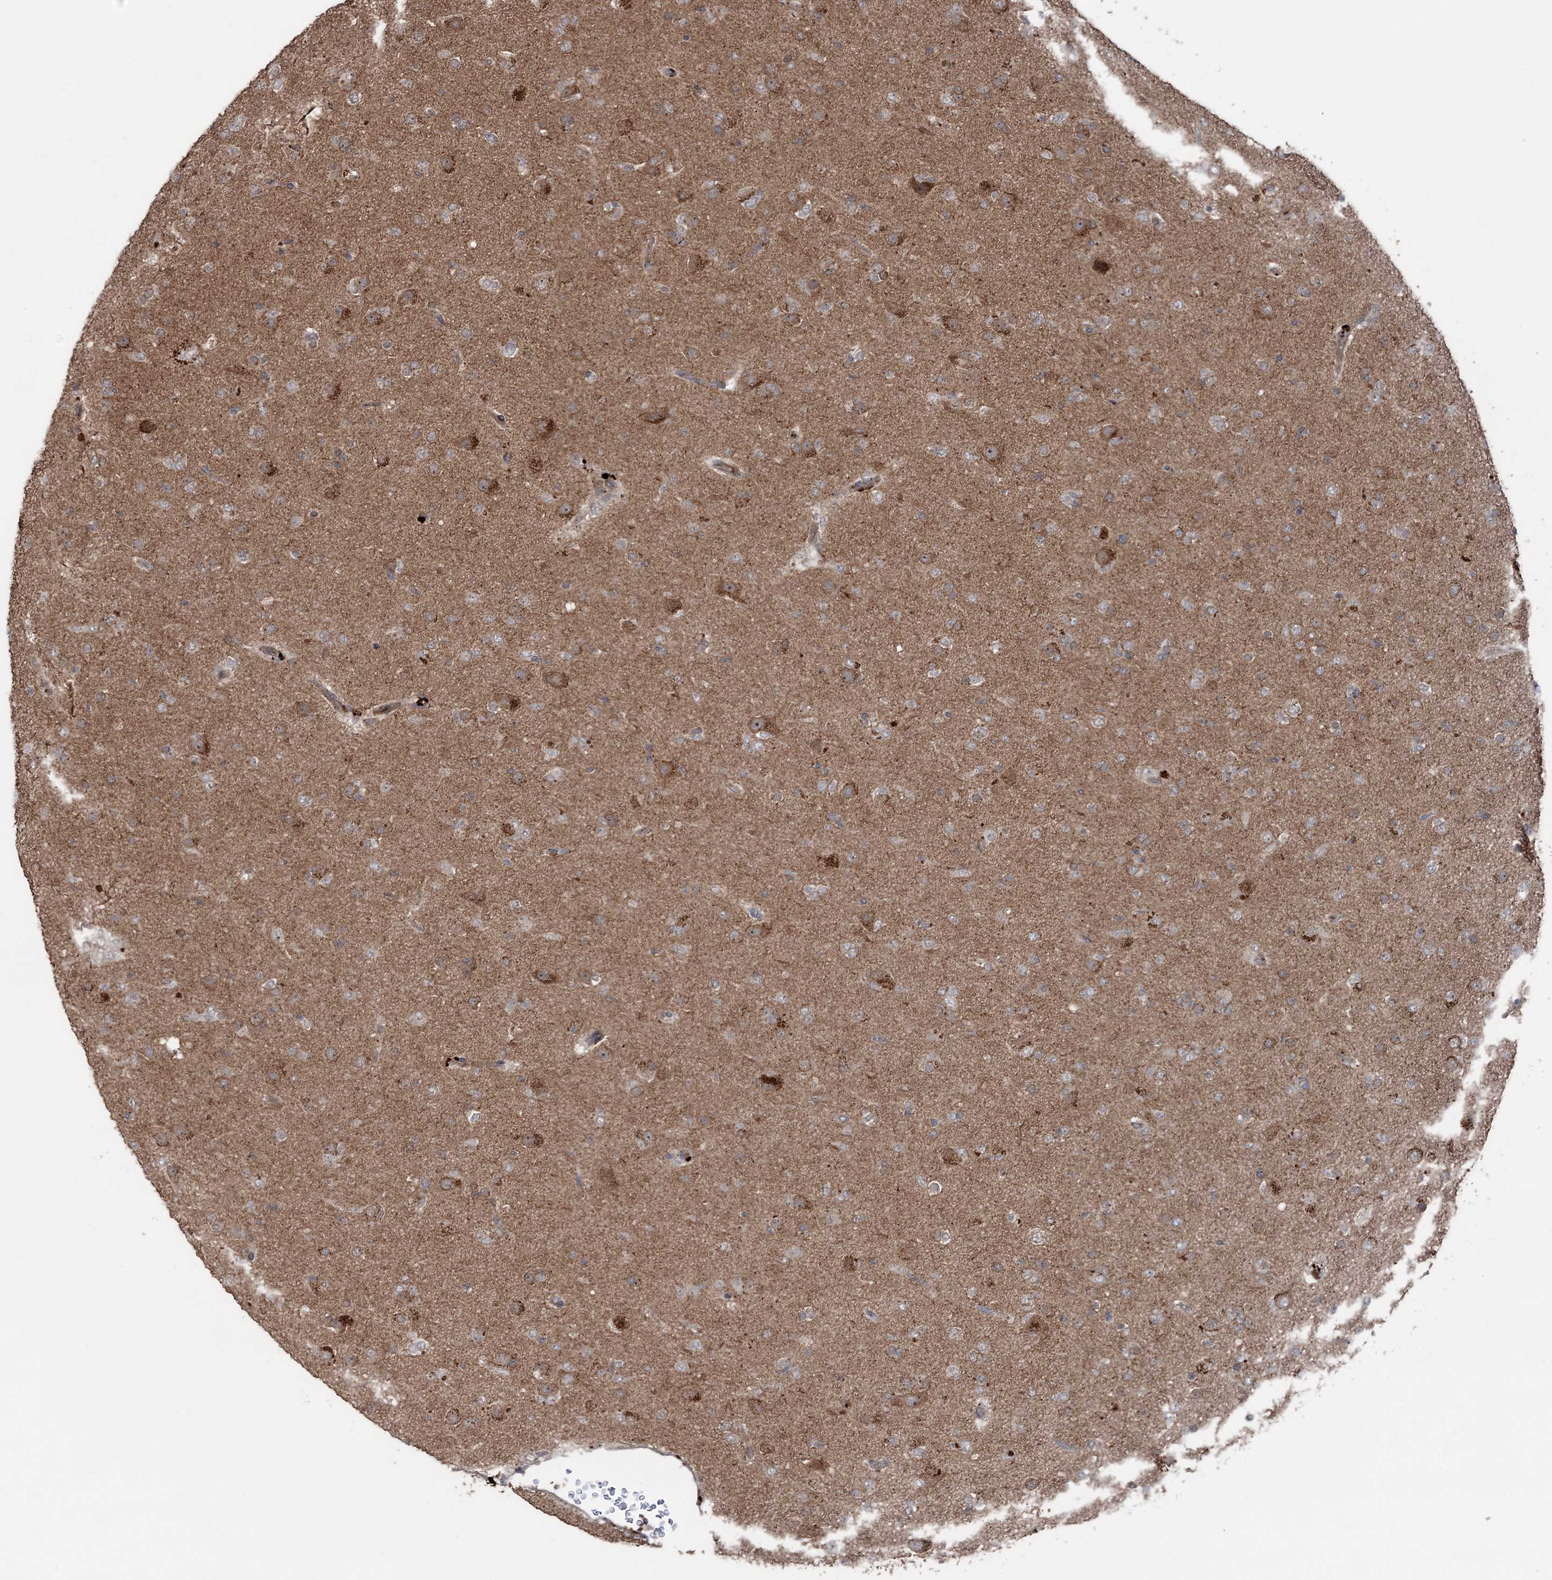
{"staining": {"intensity": "moderate", "quantity": "<25%", "location": "cytoplasmic/membranous"}, "tissue": "glioma", "cell_type": "Tumor cells", "image_type": "cancer", "snomed": [{"axis": "morphology", "description": "Glioma, malignant, Low grade"}, {"axis": "topography", "description": "Brain"}], "caption": "Moderate cytoplasmic/membranous positivity is appreciated in approximately <25% of tumor cells in glioma.", "gene": "MAPK8IP2", "patient": {"sex": "male", "age": 65}}